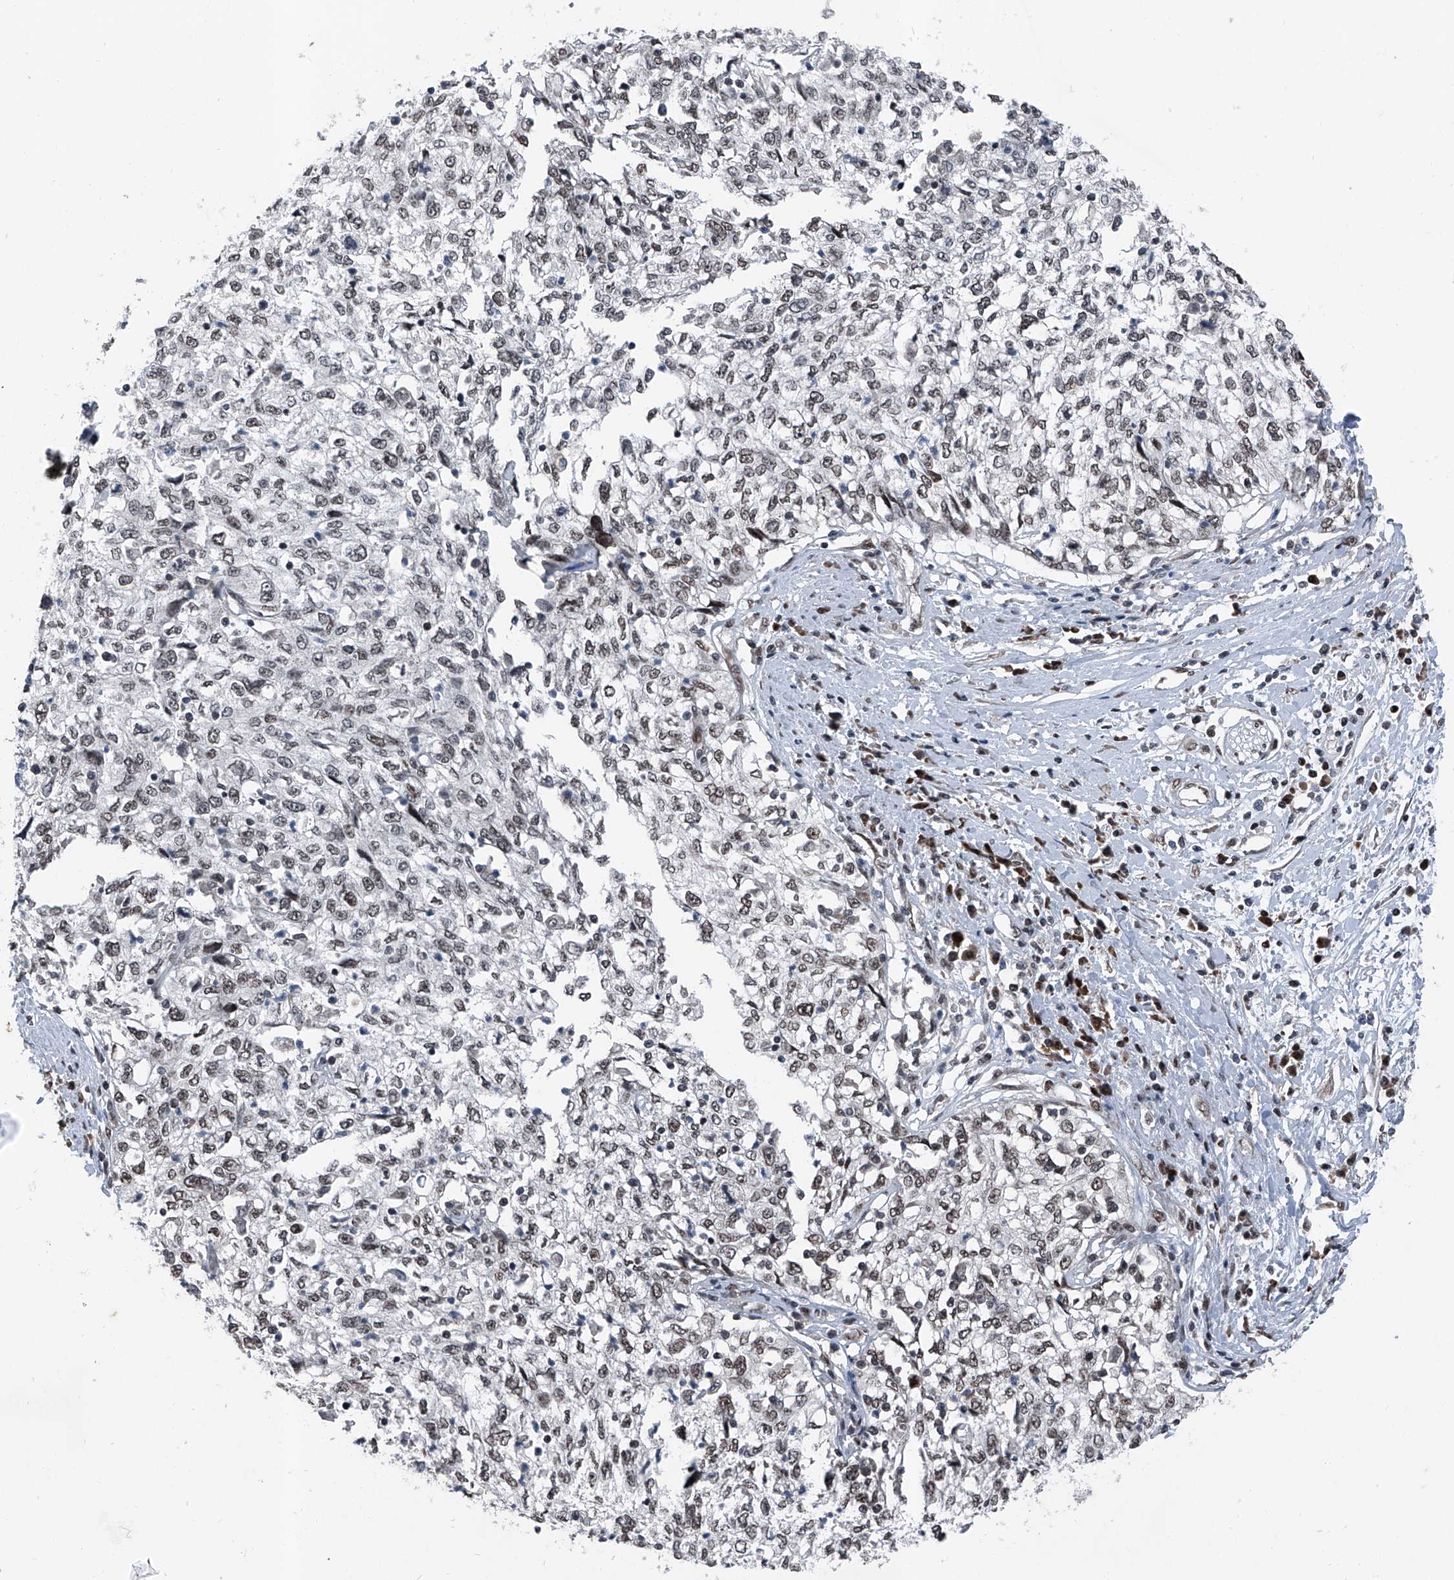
{"staining": {"intensity": "weak", "quantity": "<25%", "location": "nuclear"}, "tissue": "cervical cancer", "cell_type": "Tumor cells", "image_type": "cancer", "snomed": [{"axis": "morphology", "description": "Squamous cell carcinoma, NOS"}, {"axis": "topography", "description": "Cervix"}], "caption": "A histopathology image of human cervical cancer (squamous cell carcinoma) is negative for staining in tumor cells.", "gene": "BMI1", "patient": {"sex": "female", "age": 57}}